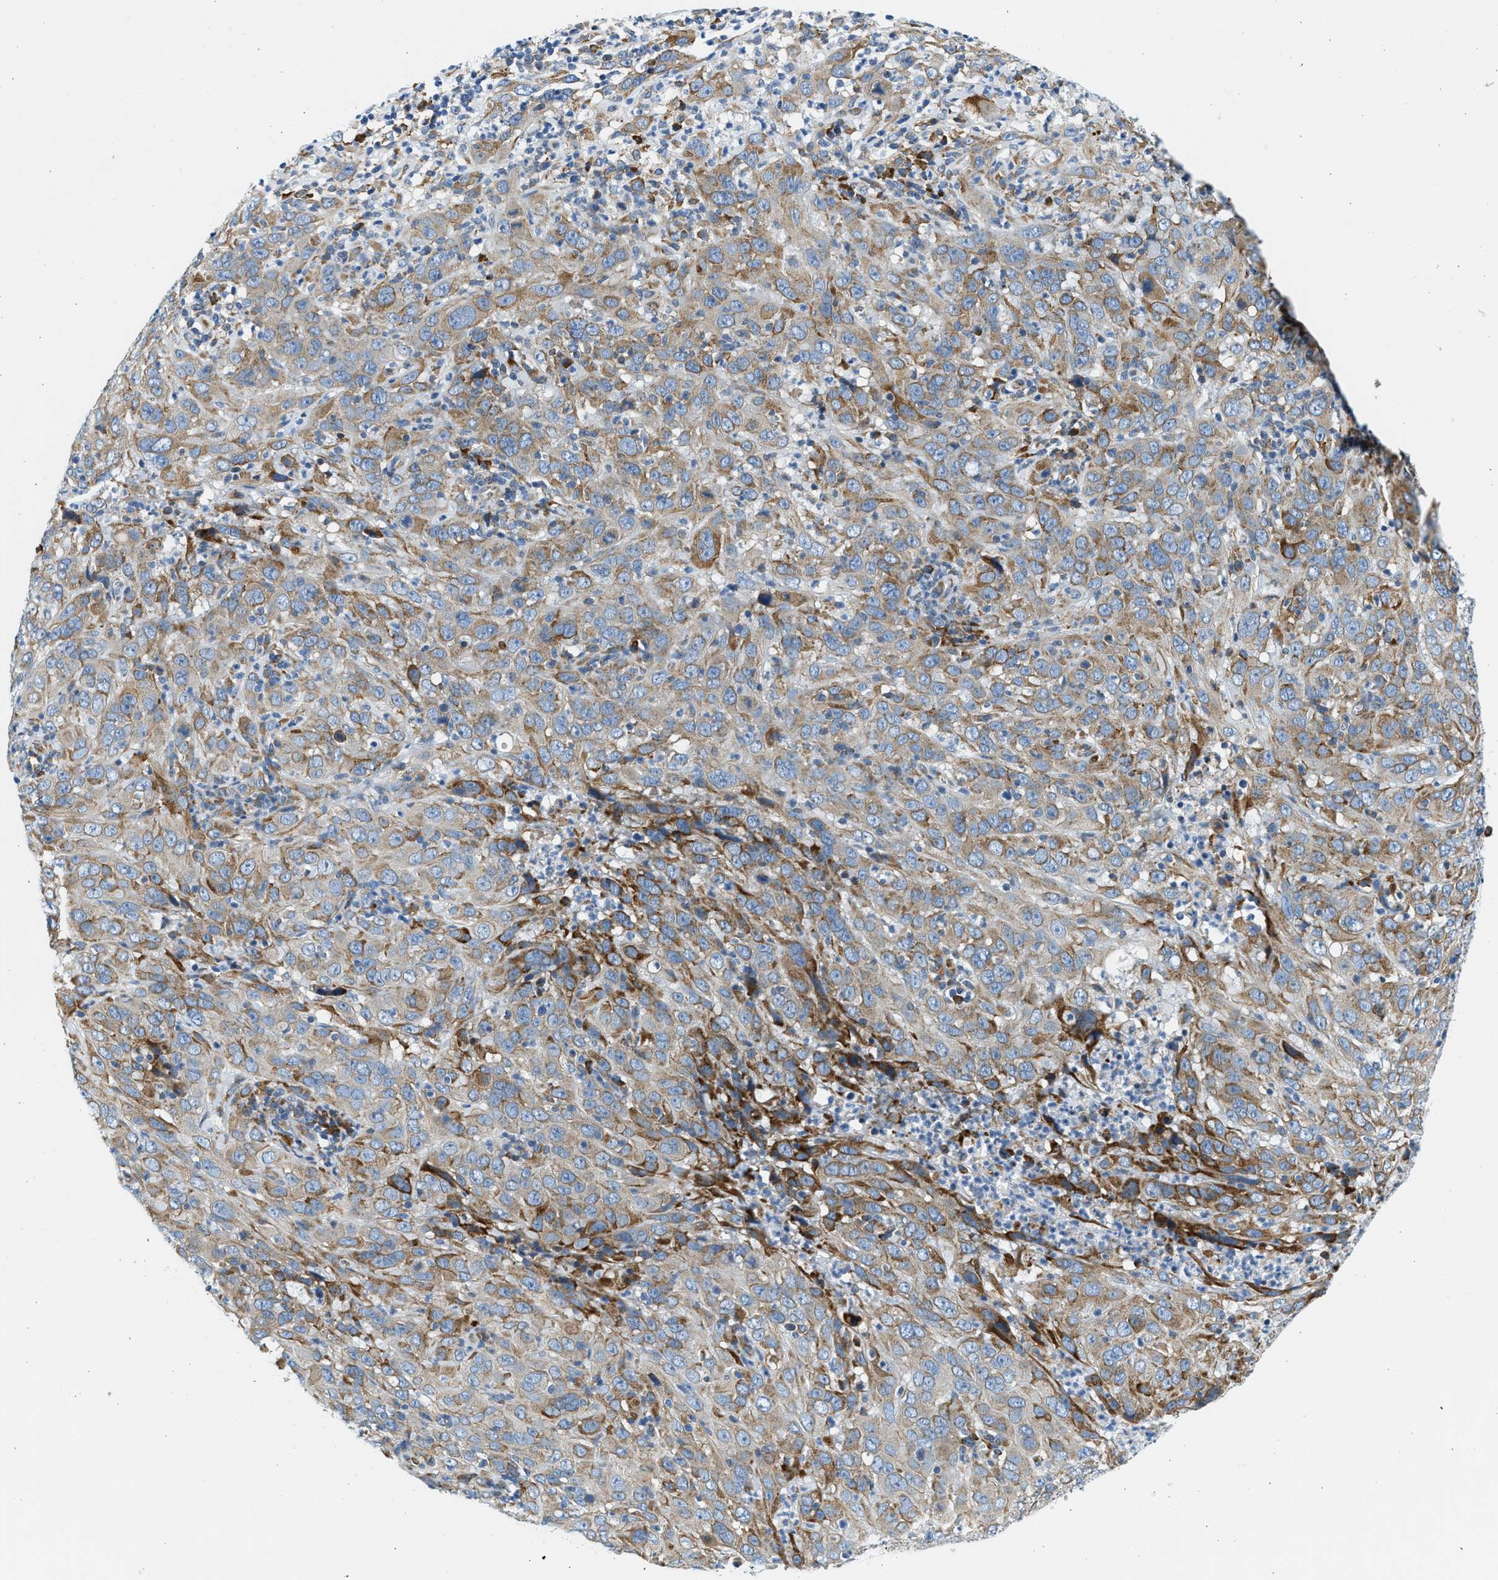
{"staining": {"intensity": "moderate", "quantity": ">75%", "location": "cytoplasmic/membranous"}, "tissue": "cervical cancer", "cell_type": "Tumor cells", "image_type": "cancer", "snomed": [{"axis": "morphology", "description": "Squamous cell carcinoma, NOS"}, {"axis": "topography", "description": "Cervix"}], "caption": "Protein expression analysis of human cervical cancer reveals moderate cytoplasmic/membranous positivity in about >75% of tumor cells.", "gene": "CNTN6", "patient": {"sex": "female", "age": 32}}